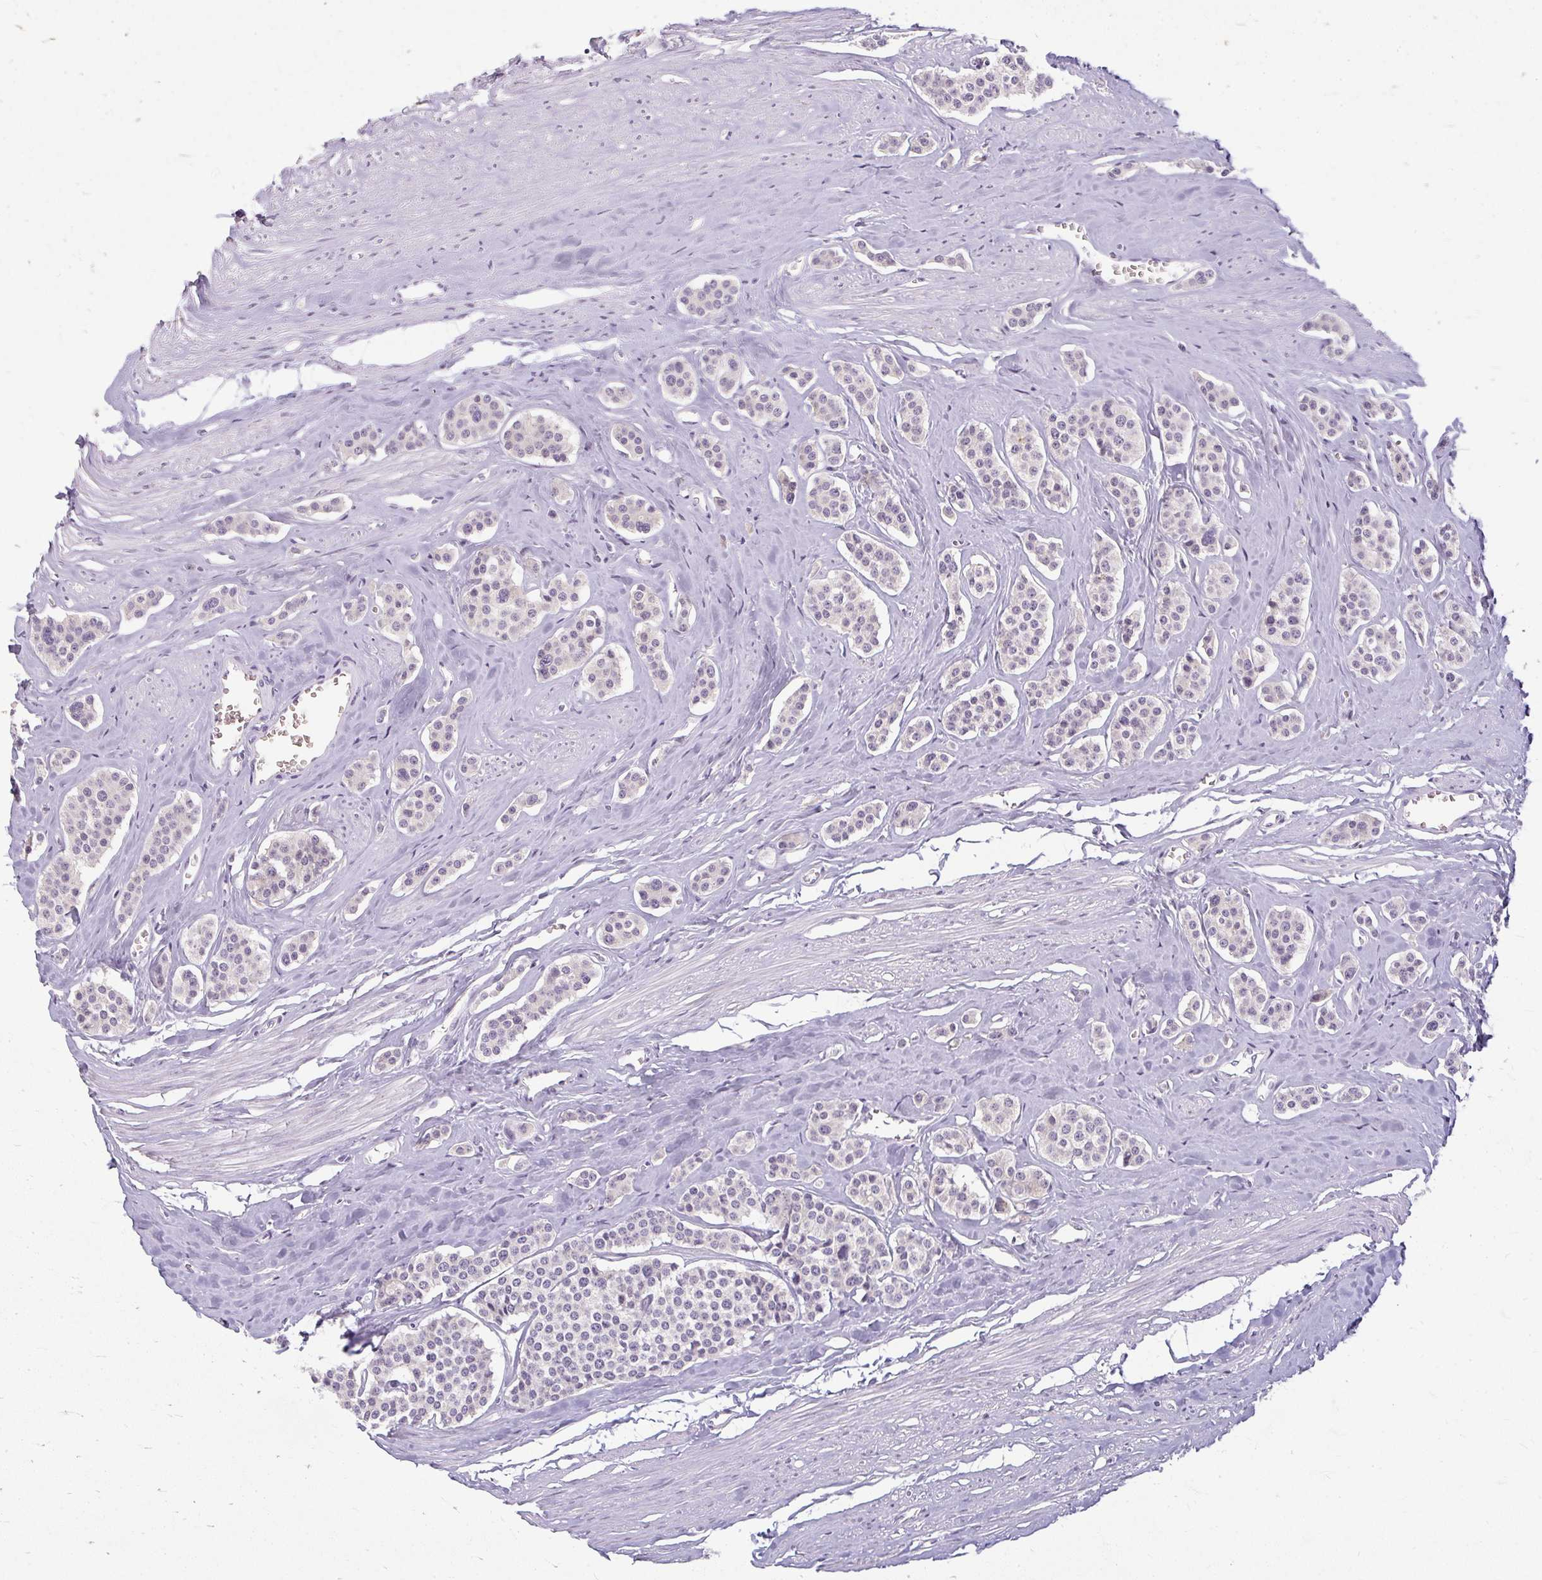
{"staining": {"intensity": "negative", "quantity": "none", "location": "none"}, "tissue": "carcinoid", "cell_type": "Tumor cells", "image_type": "cancer", "snomed": [{"axis": "morphology", "description": "Carcinoid, malignant, NOS"}, {"axis": "topography", "description": "Small intestine"}], "caption": "High power microscopy micrograph of an immunohistochemistry micrograph of carcinoid, revealing no significant staining in tumor cells.", "gene": "ZFYVE26", "patient": {"sex": "male", "age": 60}}